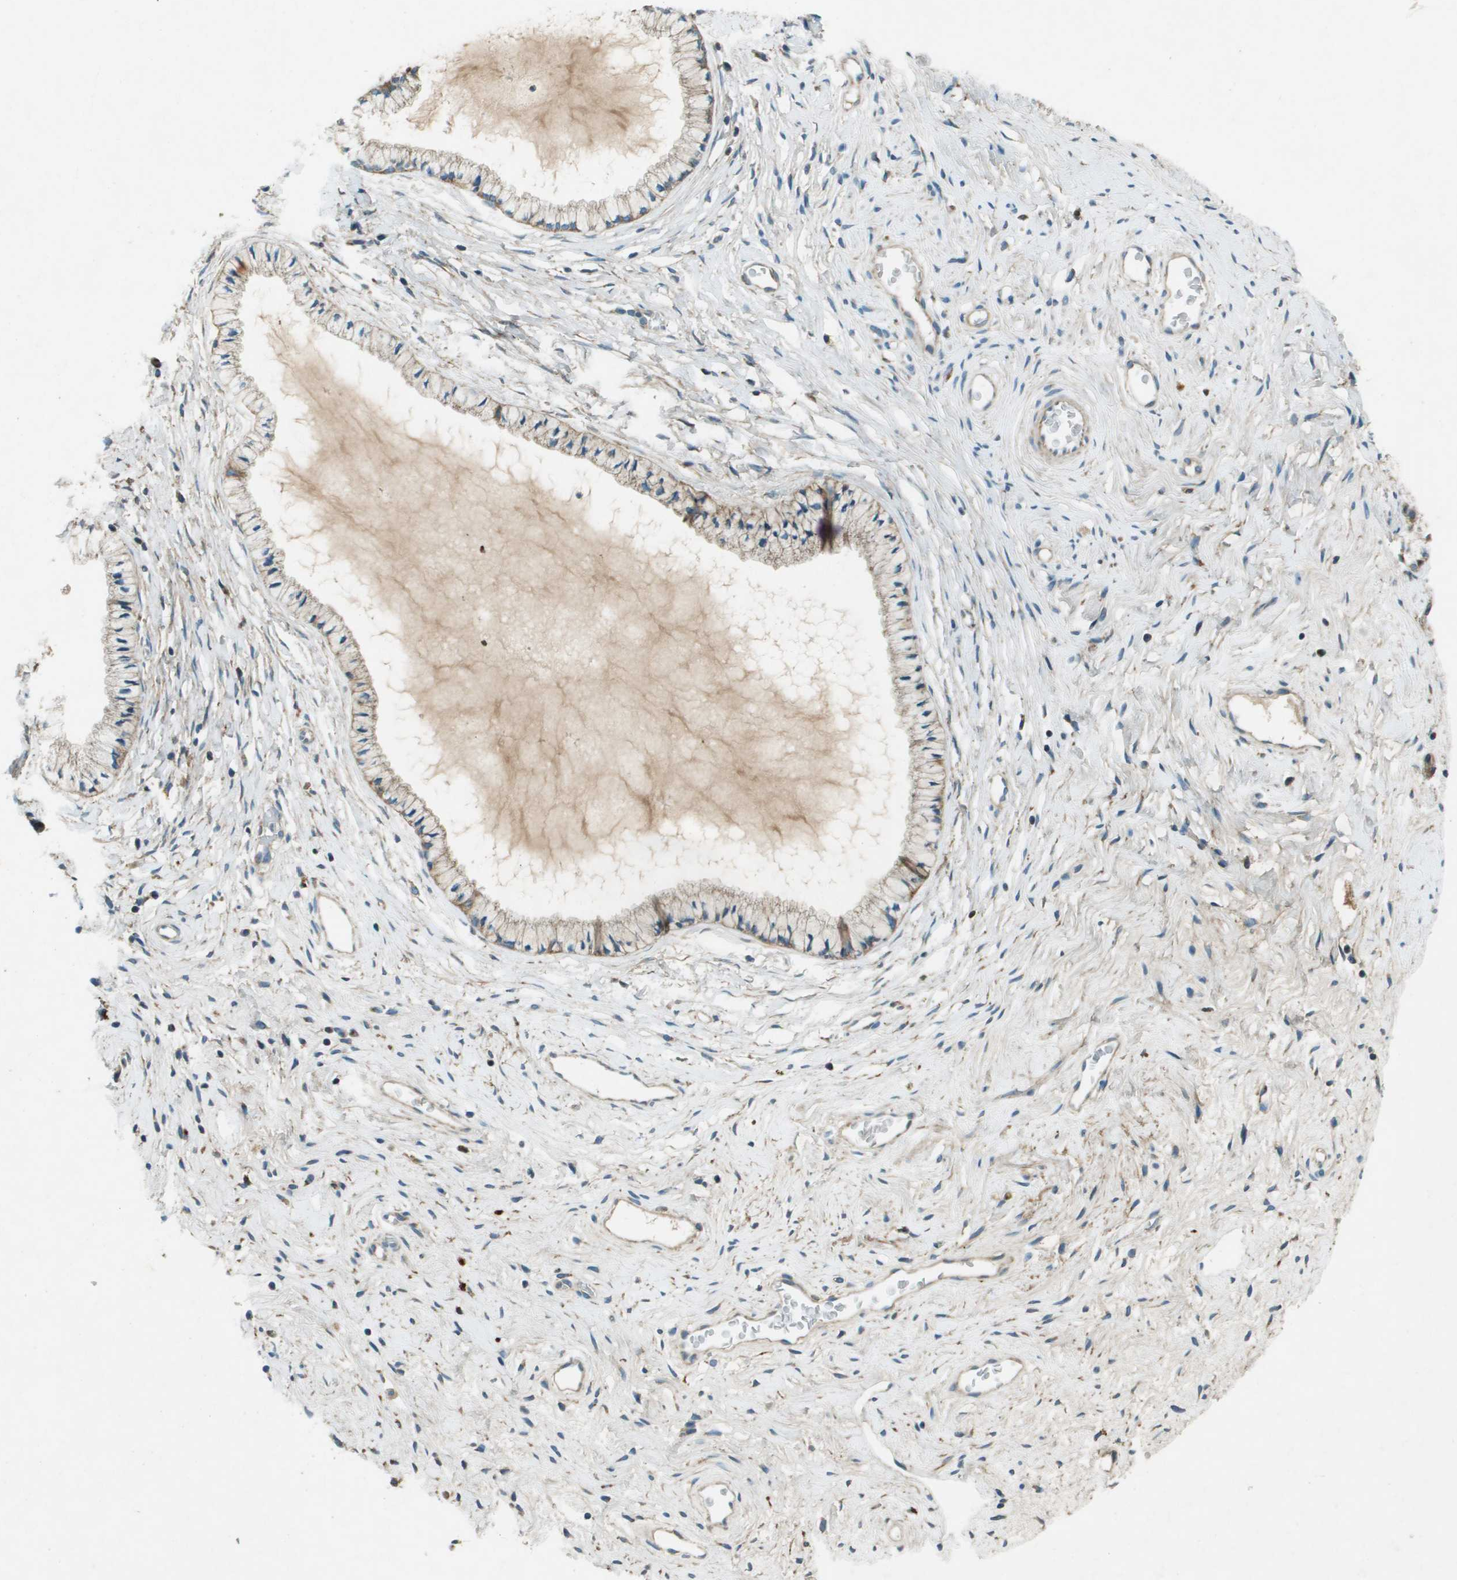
{"staining": {"intensity": "moderate", "quantity": ">75%", "location": "cytoplasmic/membranous"}, "tissue": "cervix", "cell_type": "Glandular cells", "image_type": "normal", "snomed": [{"axis": "morphology", "description": "Normal tissue, NOS"}, {"axis": "topography", "description": "Cervix"}], "caption": "The histopathology image shows staining of normal cervix, revealing moderate cytoplasmic/membranous protein staining (brown color) within glandular cells.", "gene": "MIGA1", "patient": {"sex": "female", "age": 77}}